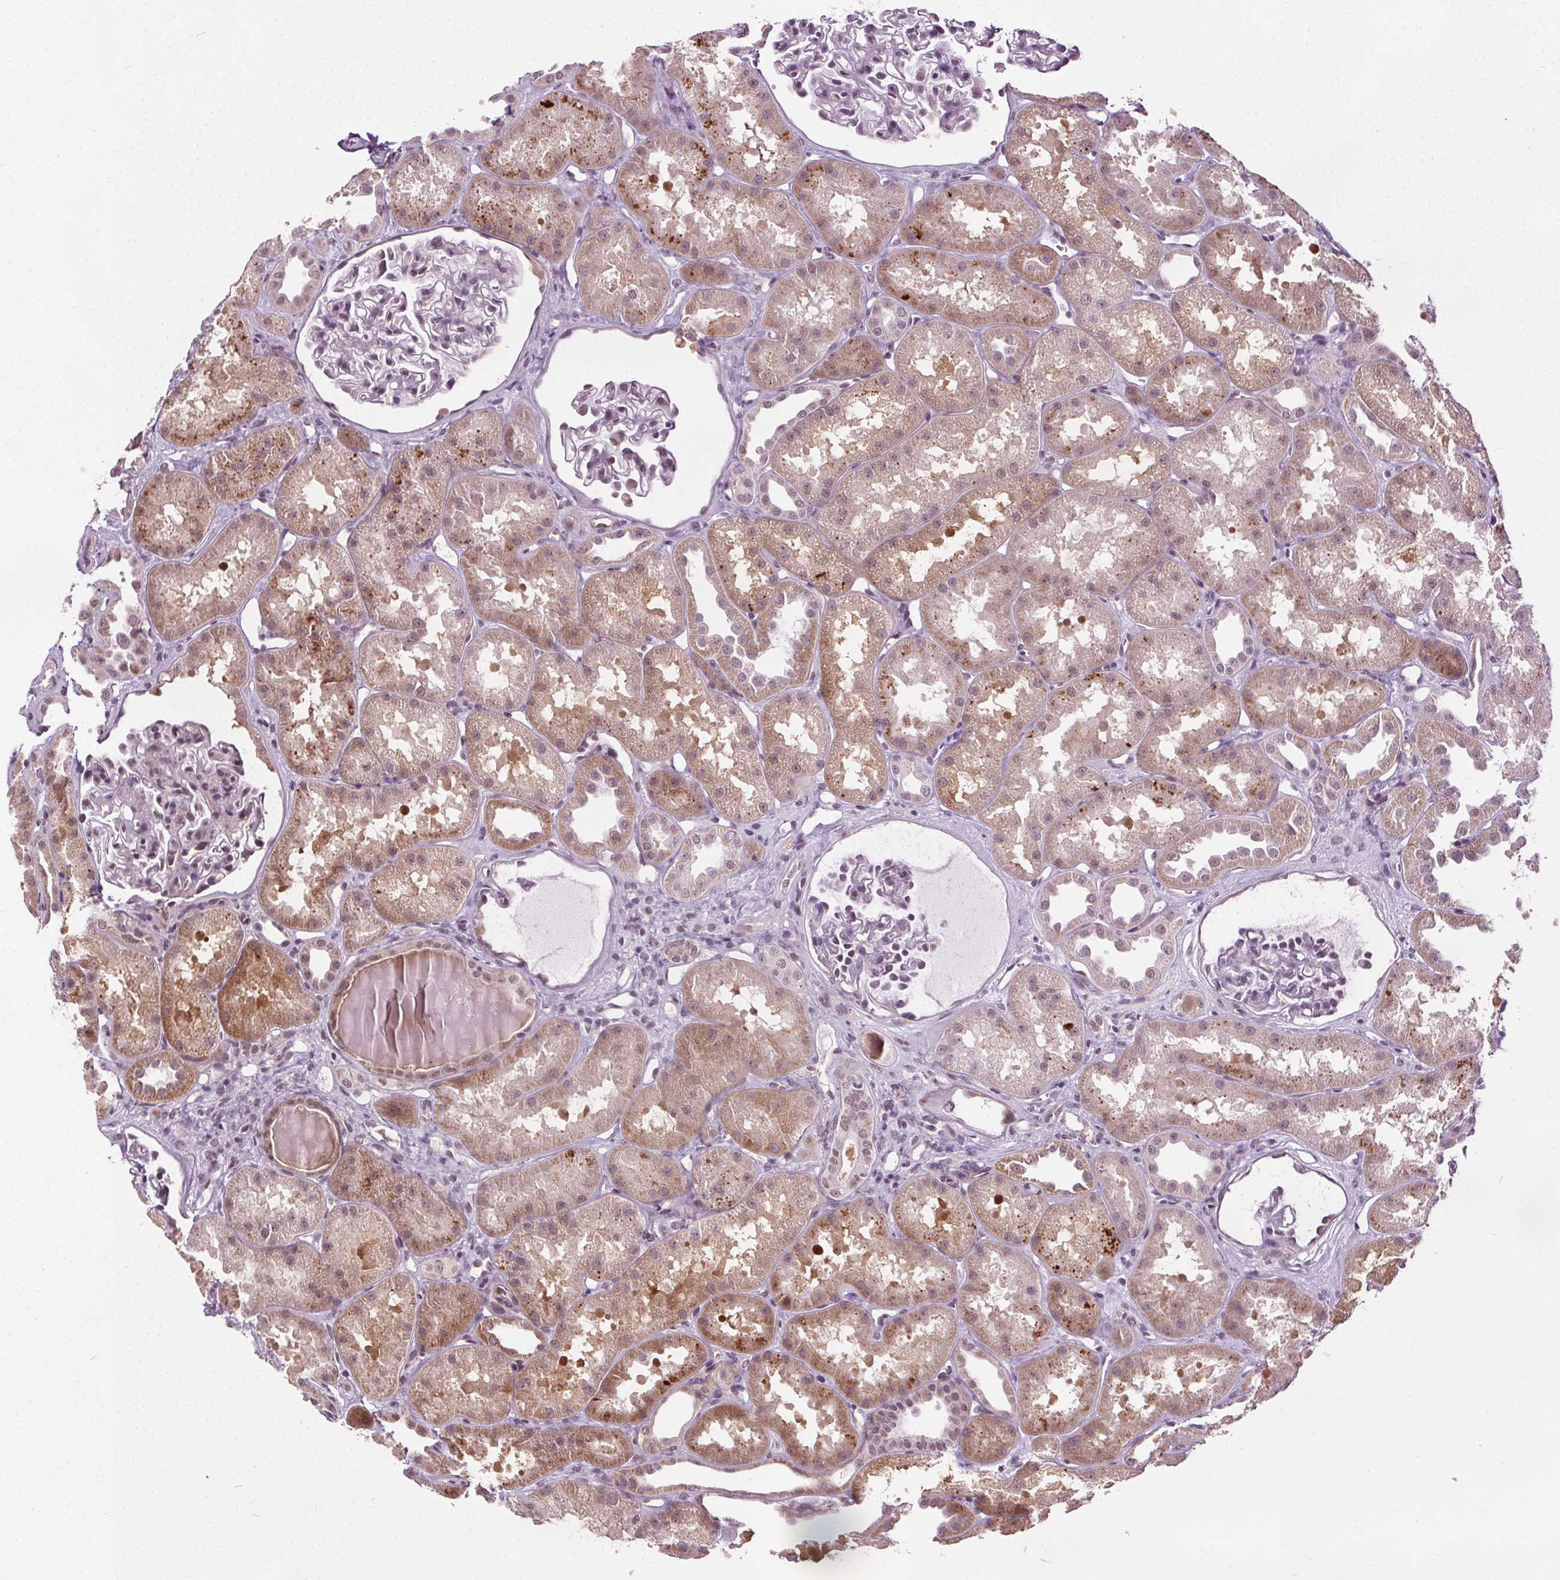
{"staining": {"intensity": "negative", "quantity": "none", "location": "none"}, "tissue": "kidney", "cell_type": "Cells in glomeruli", "image_type": "normal", "snomed": [{"axis": "morphology", "description": "Normal tissue, NOS"}, {"axis": "topography", "description": "Kidney"}], "caption": "This histopathology image is of unremarkable kidney stained with immunohistochemistry (IHC) to label a protein in brown with the nuclei are counter-stained blue. There is no staining in cells in glomeruli.", "gene": "CEBPA", "patient": {"sex": "male", "age": 61}}